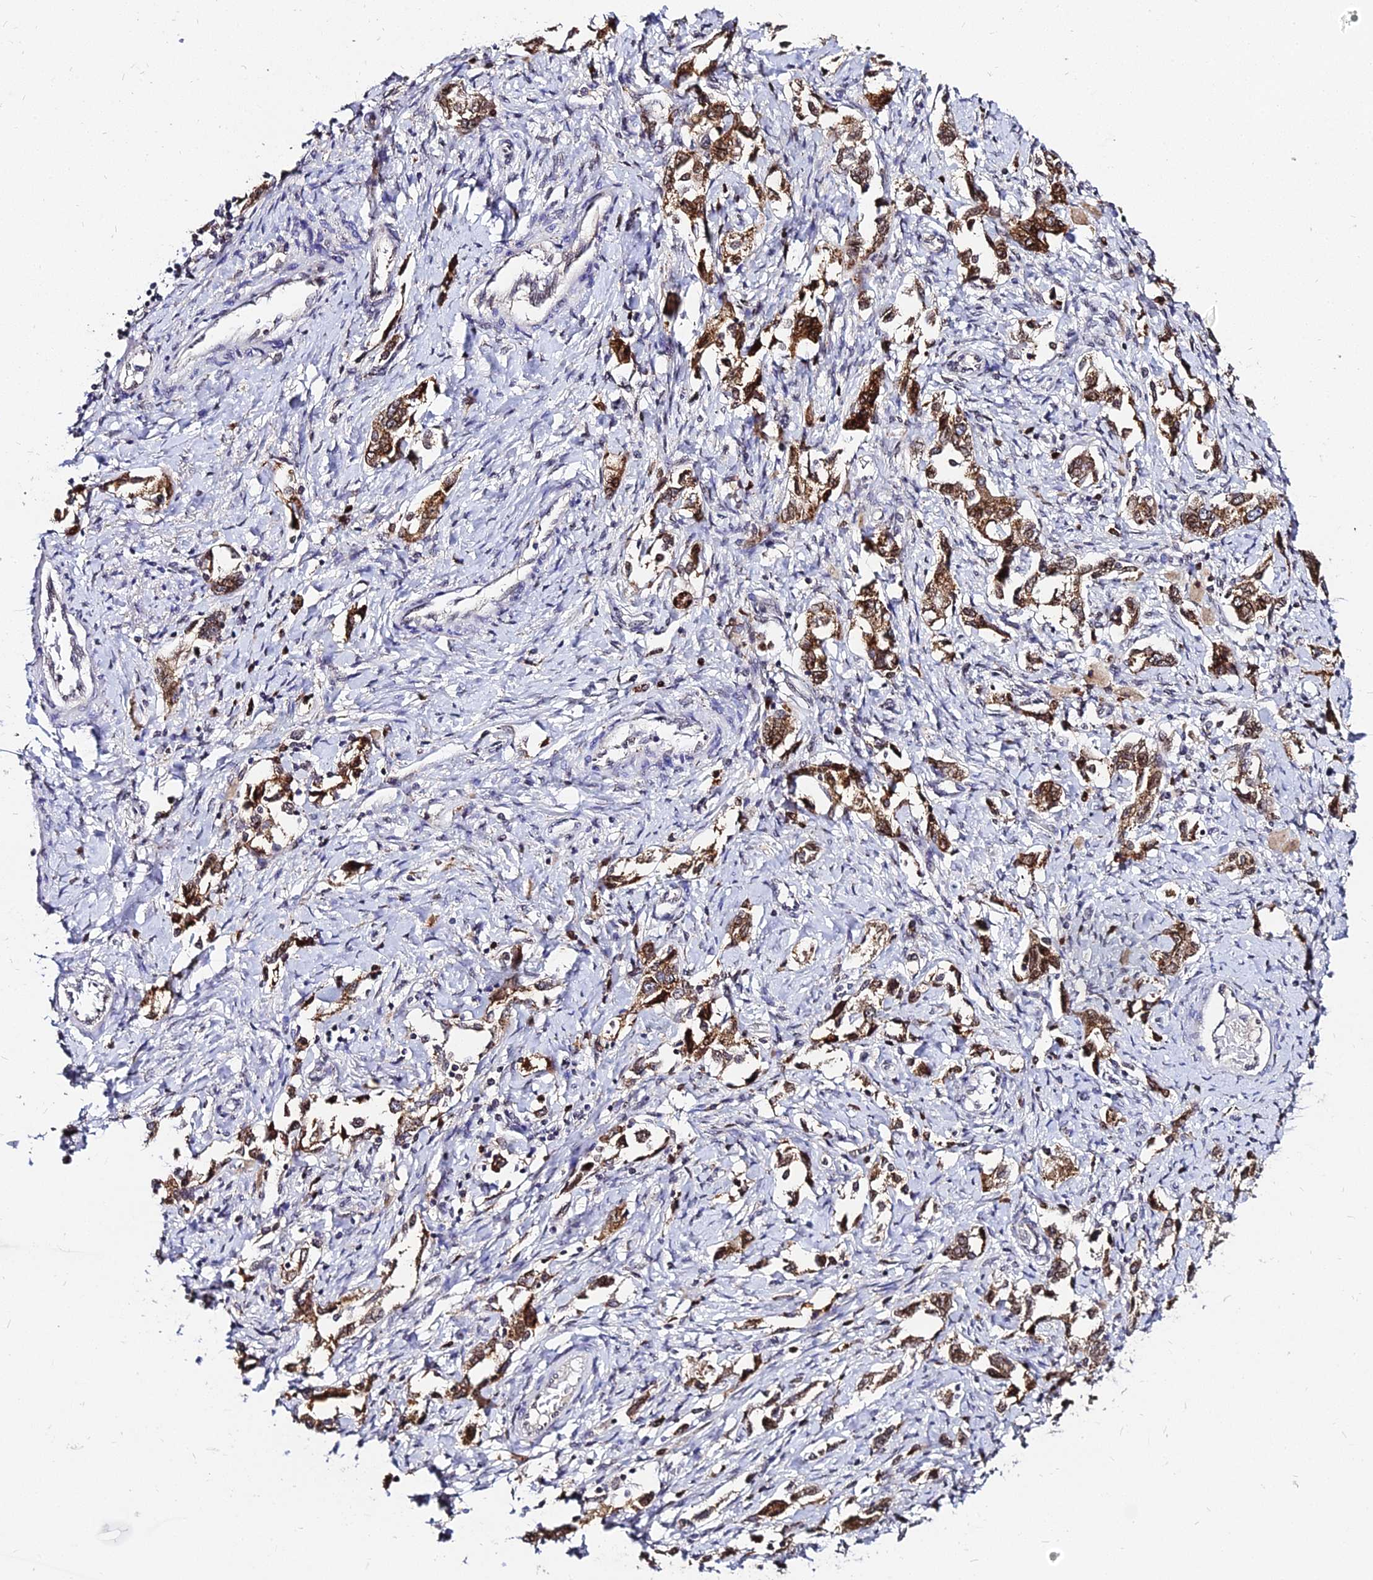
{"staining": {"intensity": "strong", "quantity": ">75%", "location": "cytoplasmic/membranous"}, "tissue": "ovarian cancer", "cell_type": "Tumor cells", "image_type": "cancer", "snomed": [{"axis": "morphology", "description": "Carcinoma, NOS"}, {"axis": "morphology", "description": "Cystadenocarcinoma, serous, NOS"}, {"axis": "topography", "description": "Ovary"}], "caption": "Strong cytoplasmic/membranous positivity is identified in about >75% of tumor cells in ovarian cancer (carcinoma).", "gene": "RNF121", "patient": {"sex": "female", "age": 69}}